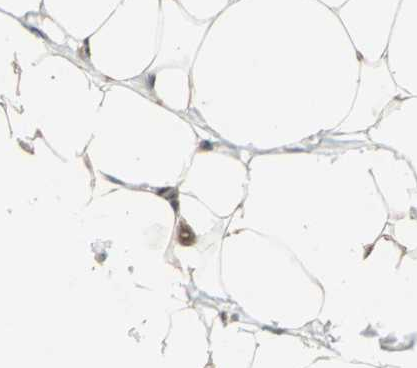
{"staining": {"intensity": "moderate", "quantity": ">75%", "location": "cytoplasmic/membranous,nuclear"}, "tissue": "adipose tissue", "cell_type": "Adipocytes", "image_type": "normal", "snomed": [{"axis": "morphology", "description": "Normal tissue, NOS"}, {"axis": "topography", "description": "Soft tissue"}], "caption": "Approximately >75% of adipocytes in normal human adipose tissue reveal moderate cytoplasmic/membranous,nuclear protein expression as visualized by brown immunohistochemical staining.", "gene": "ZNF701", "patient": {"sex": "male", "age": 26}}